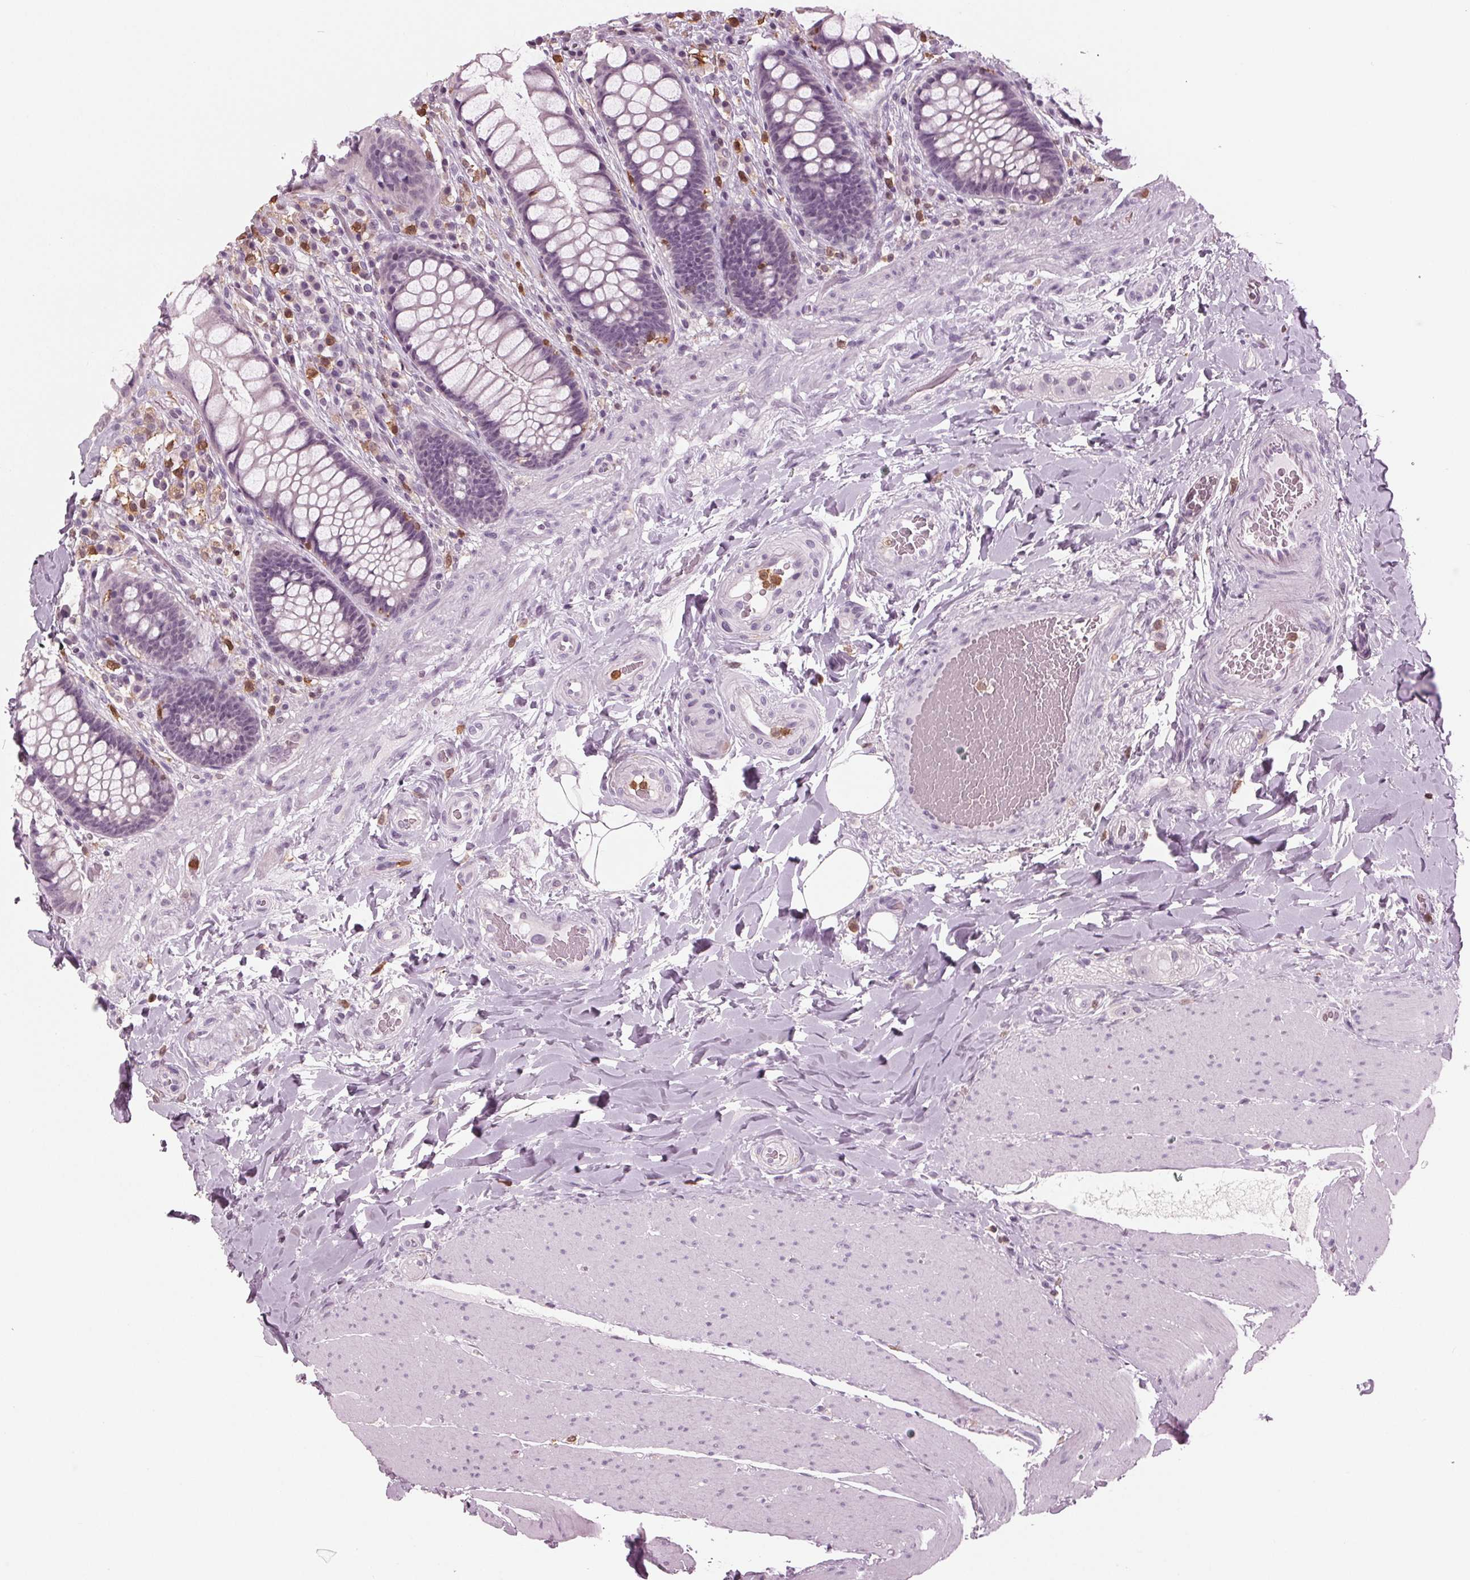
{"staining": {"intensity": "negative", "quantity": "none", "location": "none"}, "tissue": "rectum", "cell_type": "Glandular cells", "image_type": "normal", "snomed": [{"axis": "morphology", "description": "Normal tissue, NOS"}, {"axis": "topography", "description": "Rectum"}], "caption": "DAB immunohistochemical staining of benign rectum exhibits no significant staining in glandular cells.", "gene": "BTLA", "patient": {"sex": "female", "age": 58}}